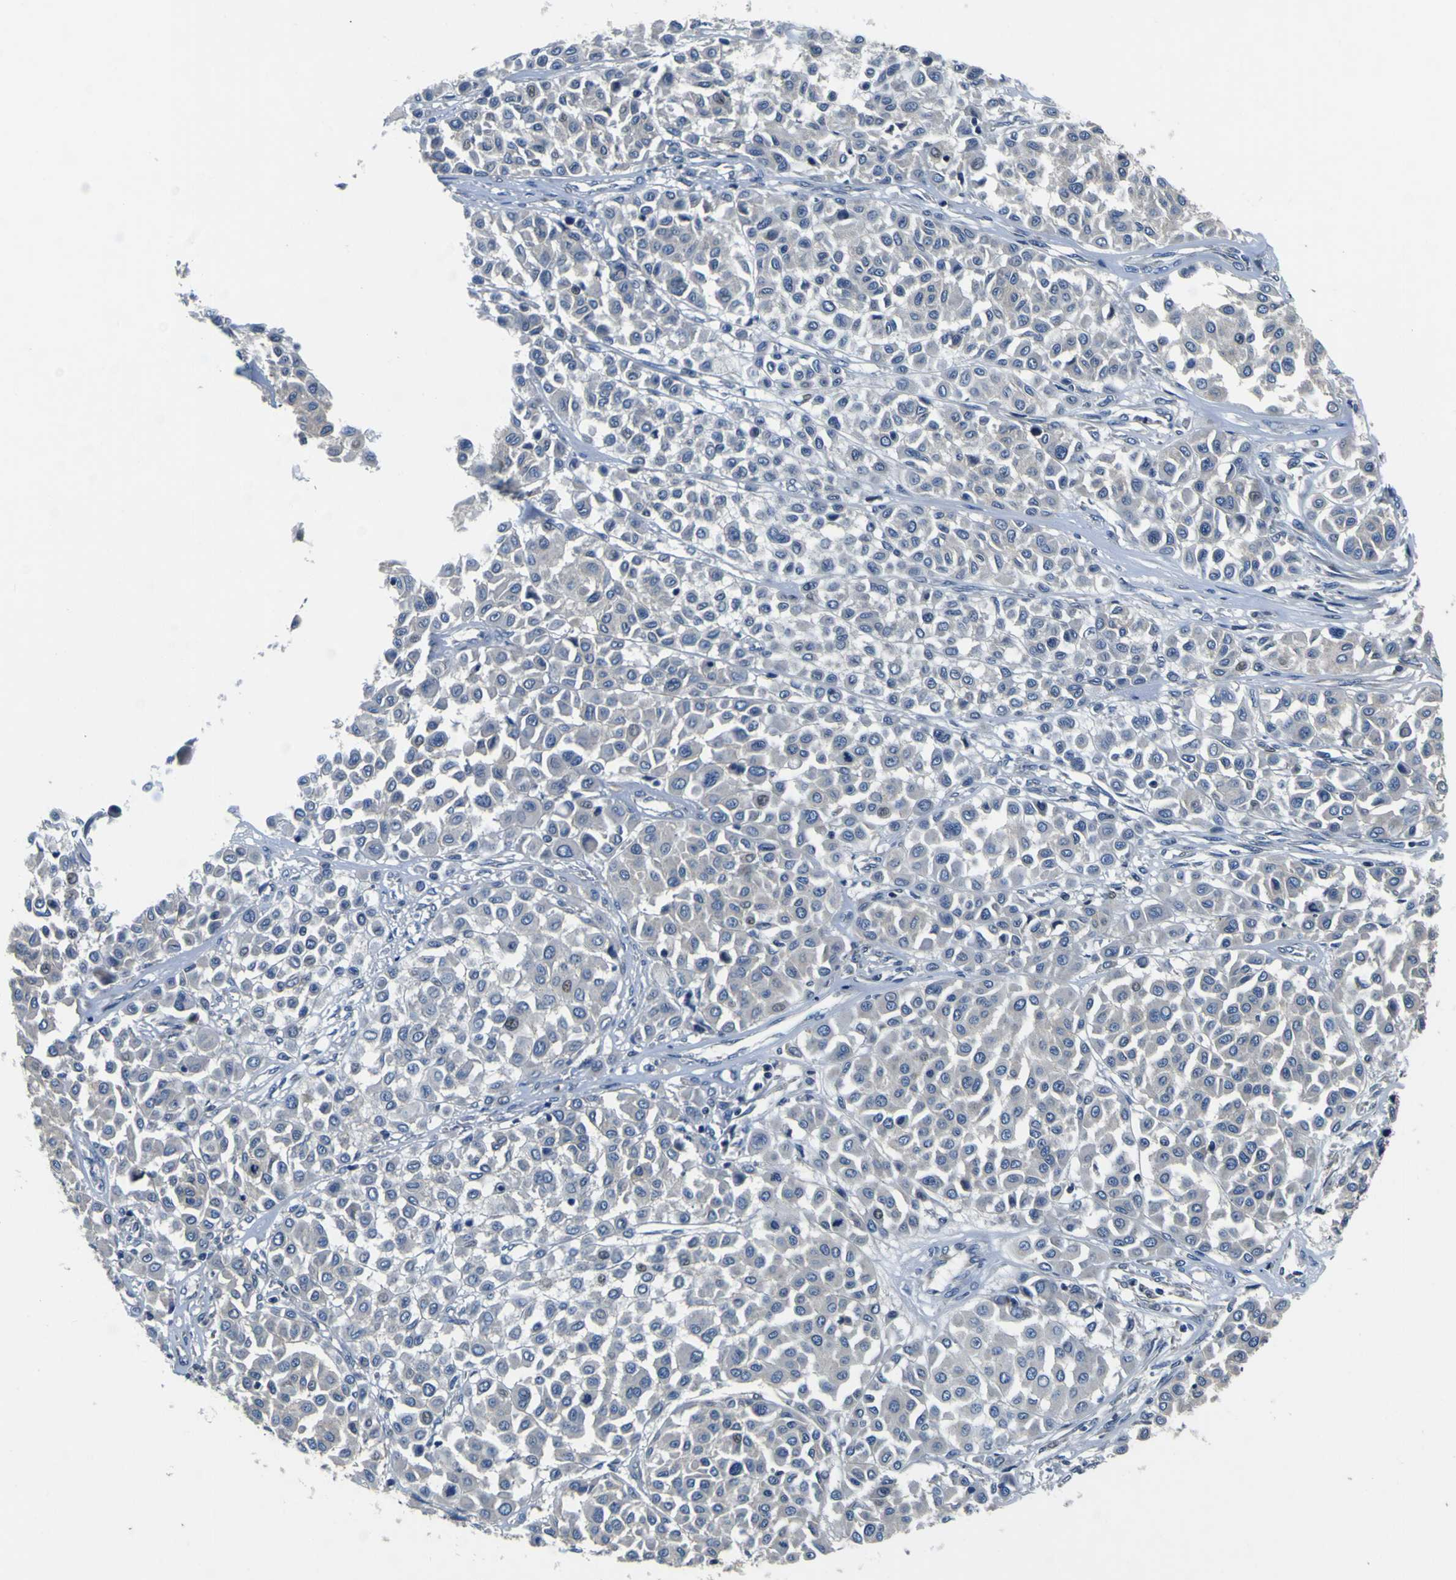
{"staining": {"intensity": "negative", "quantity": "none", "location": "none"}, "tissue": "melanoma", "cell_type": "Tumor cells", "image_type": "cancer", "snomed": [{"axis": "morphology", "description": "Malignant melanoma, Metastatic site"}, {"axis": "topography", "description": "Soft tissue"}], "caption": "The photomicrograph displays no significant staining in tumor cells of melanoma.", "gene": "EPHB4", "patient": {"sex": "male", "age": 41}}